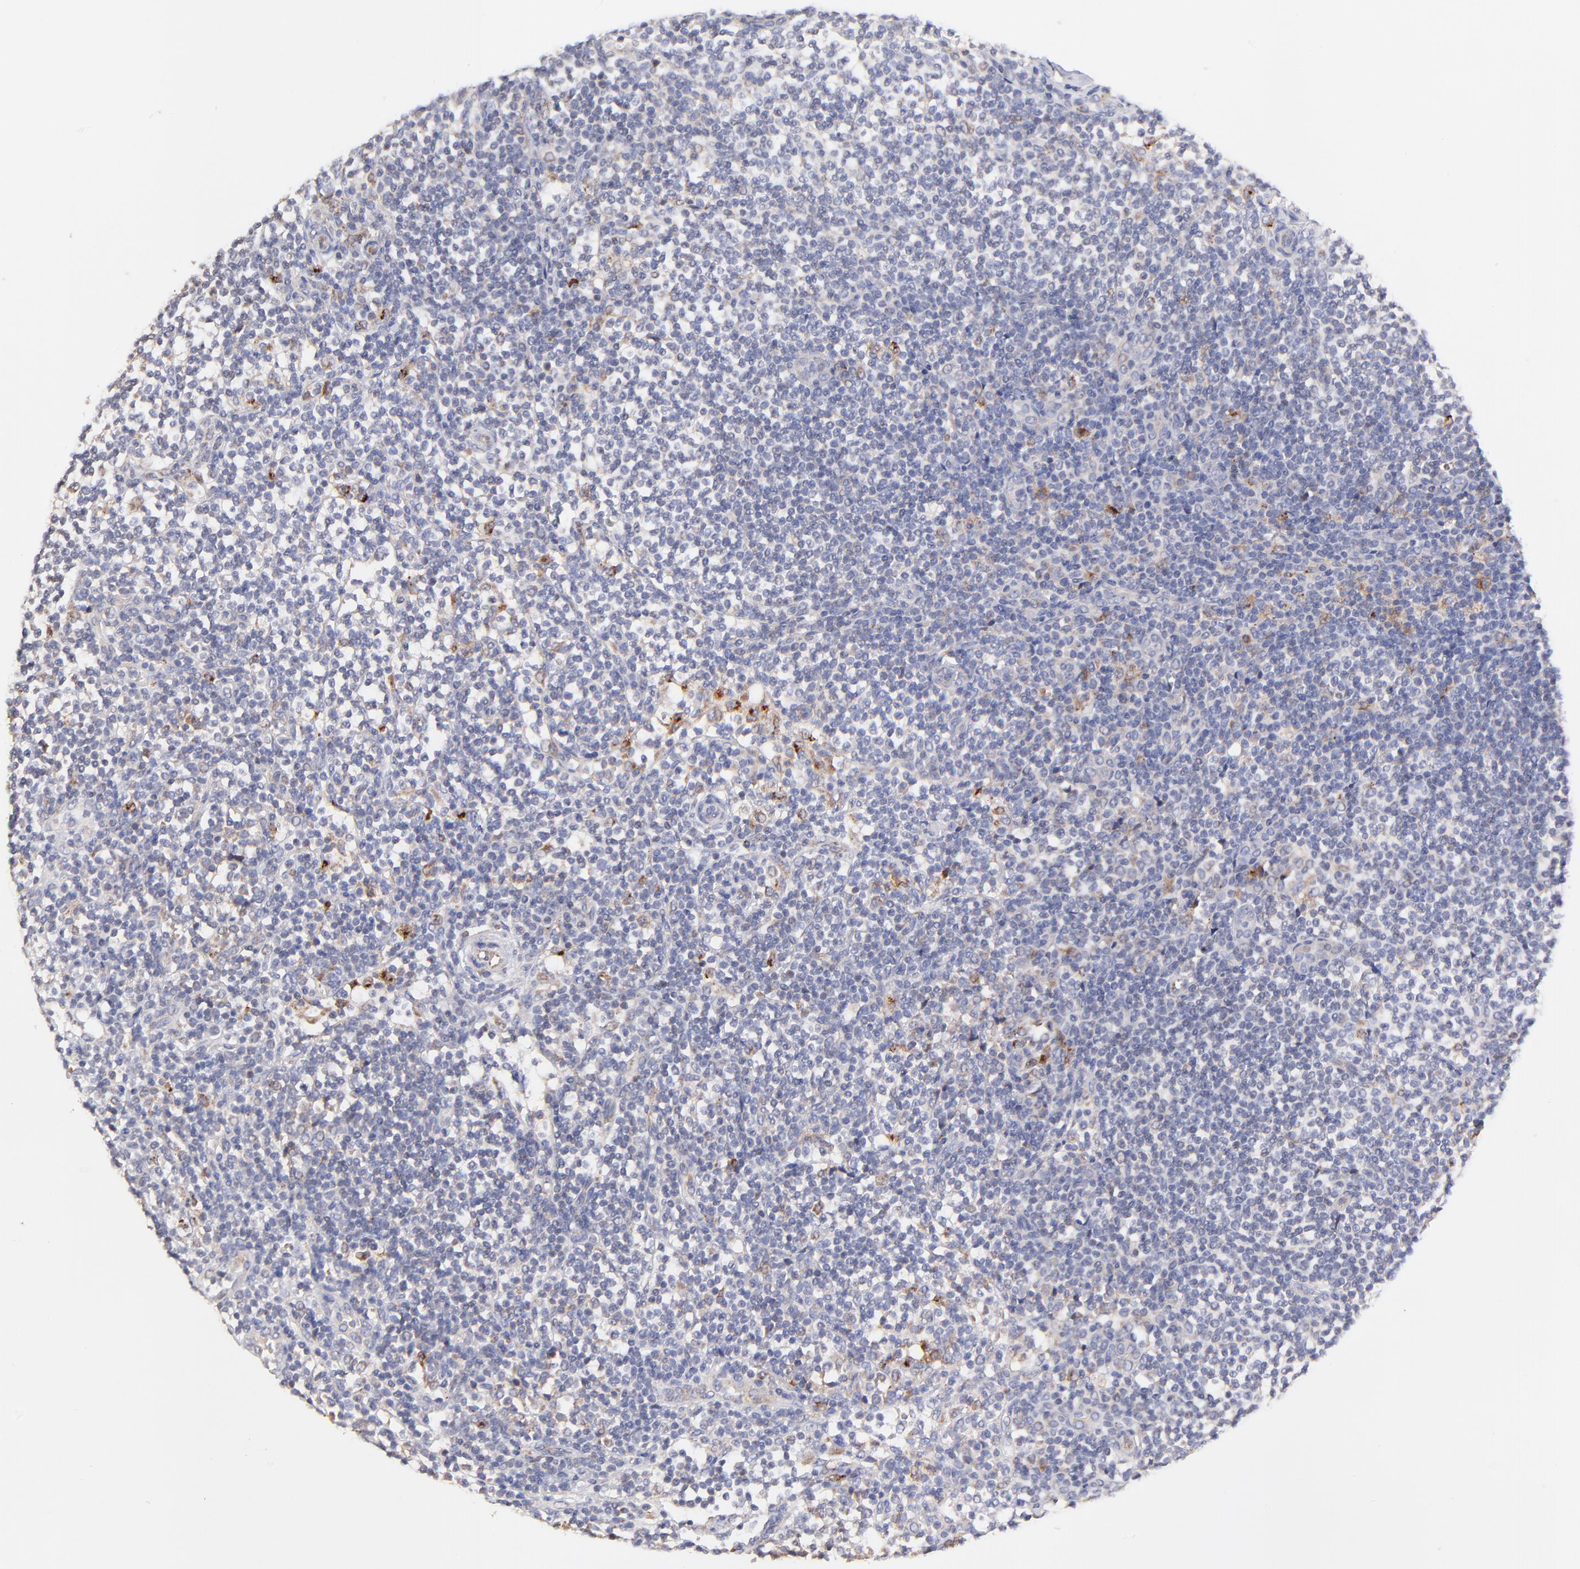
{"staining": {"intensity": "moderate", "quantity": "<25%", "location": "cytoplasmic/membranous"}, "tissue": "lymphoma", "cell_type": "Tumor cells", "image_type": "cancer", "snomed": [{"axis": "morphology", "description": "Malignant lymphoma, non-Hodgkin's type, Low grade"}, {"axis": "topography", "description": "Lymph node"}], "caption": "An immunohistochemistry photomicrograph of neoplastic tissue is shown. Protein staining in brown labels moderate cytoplasmic/membranous positivity in low-grade malignant lymphoma, non-Hodgkin's type within tumor cells. (DAB (3,3'-diaminobenzidine) = brown stain, brightfield microscopy at high magnification).", "gene": "GCSAM", "patient": {"sex": "female", "age": 76}}